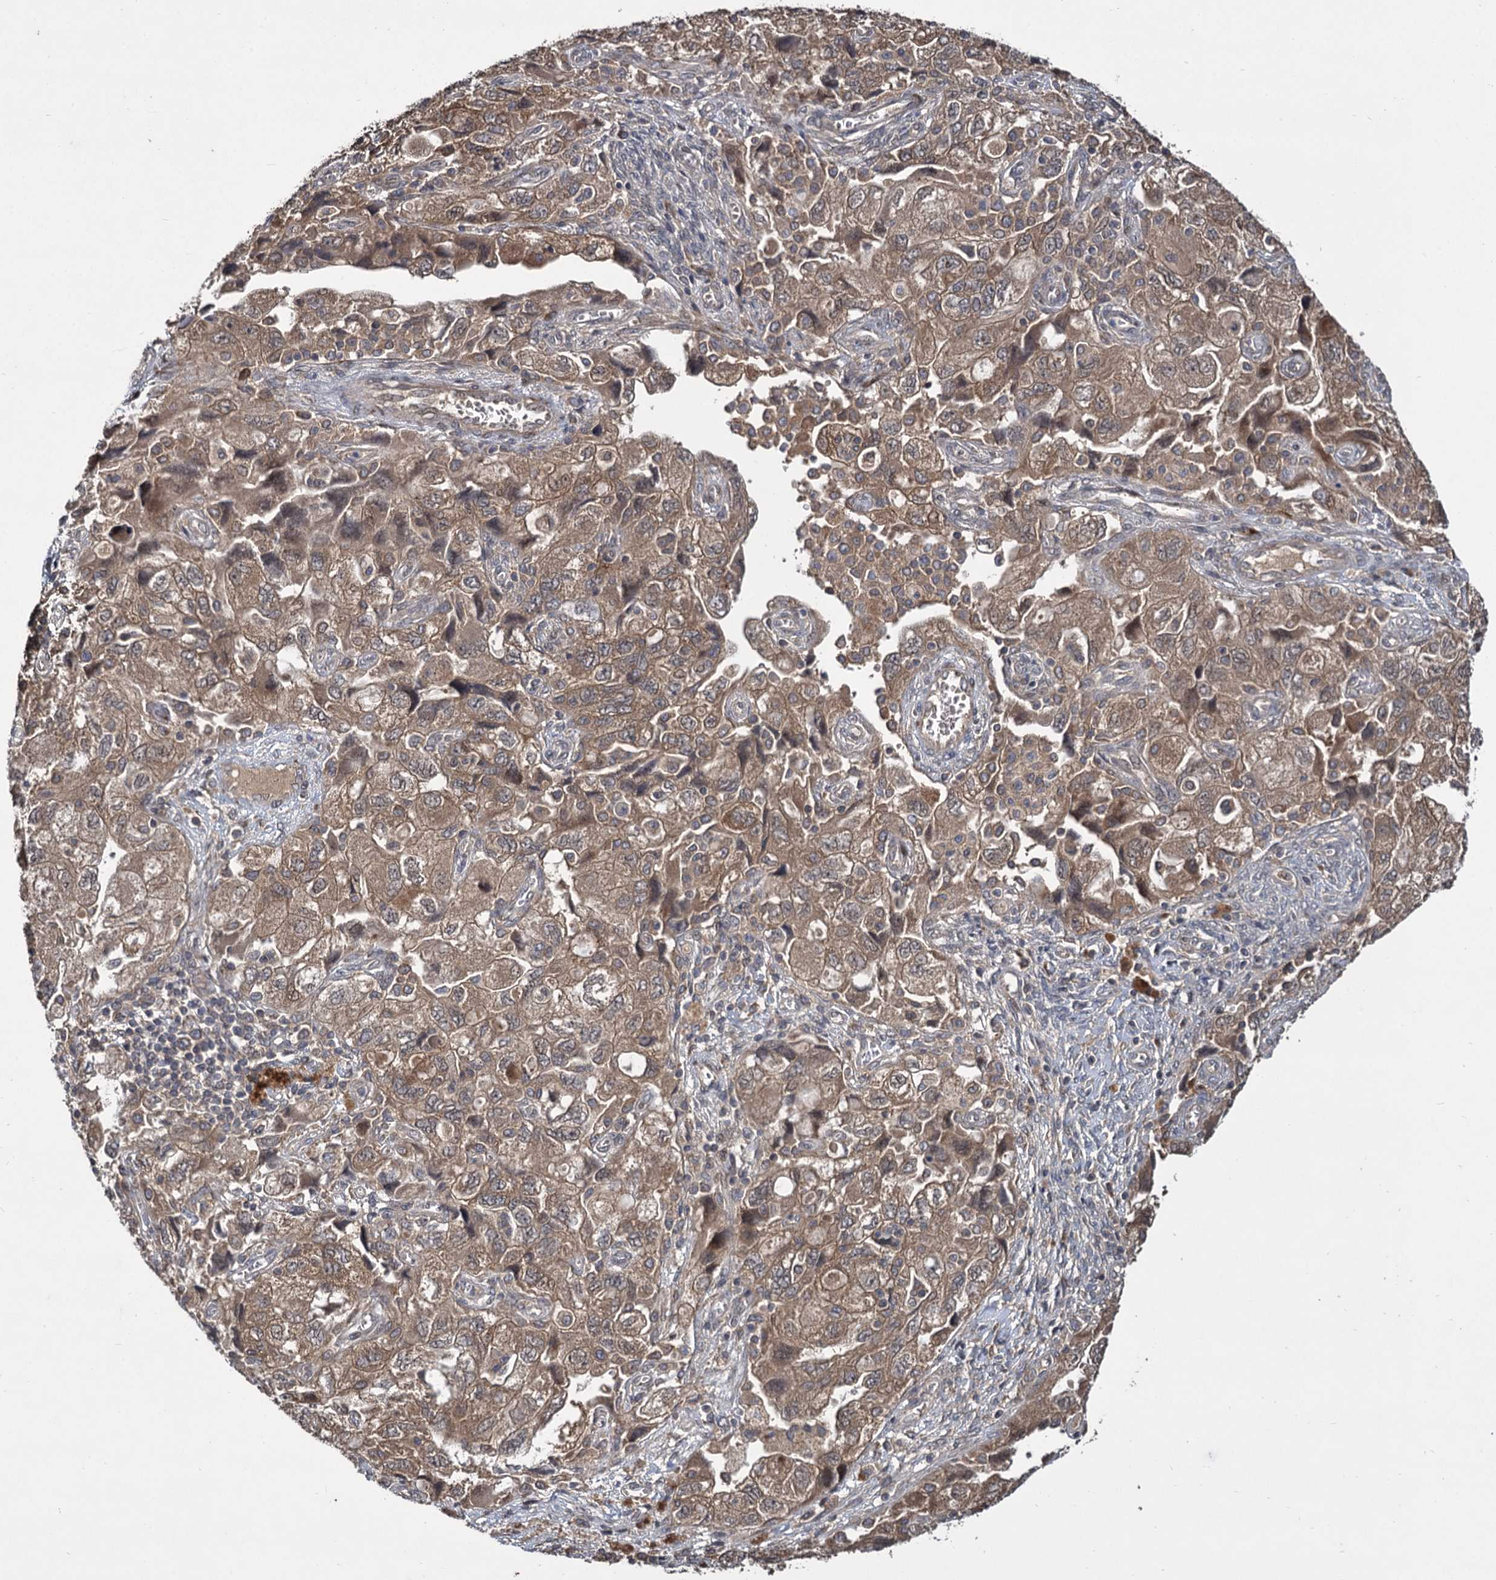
{"staining": {"intensity": "moderate", "quantity": ">75%", "location": "cytoplasmic/membranous"}, "tissue": "ovarian cancer", "cell_type": "Tumor cells", "image_type": "cancer", "snomed": [{"axis": "morphology", "description": "Carcinoma, NOS"}, {"axis": "morphology", "description": "Cystadenocarcinoma, serous, NOS"}, {"axis": "topography", "description": "Ovary"}], "caption": "Immunohistochemical staining of human ovarian cancer (carcinoma) shows medium levels of moderate cytoplasmic/membranous protein expression in approximately >75% of tumor cells.", "gene": "INPPL1", "patient": {"sex": "female", "age": 69}}